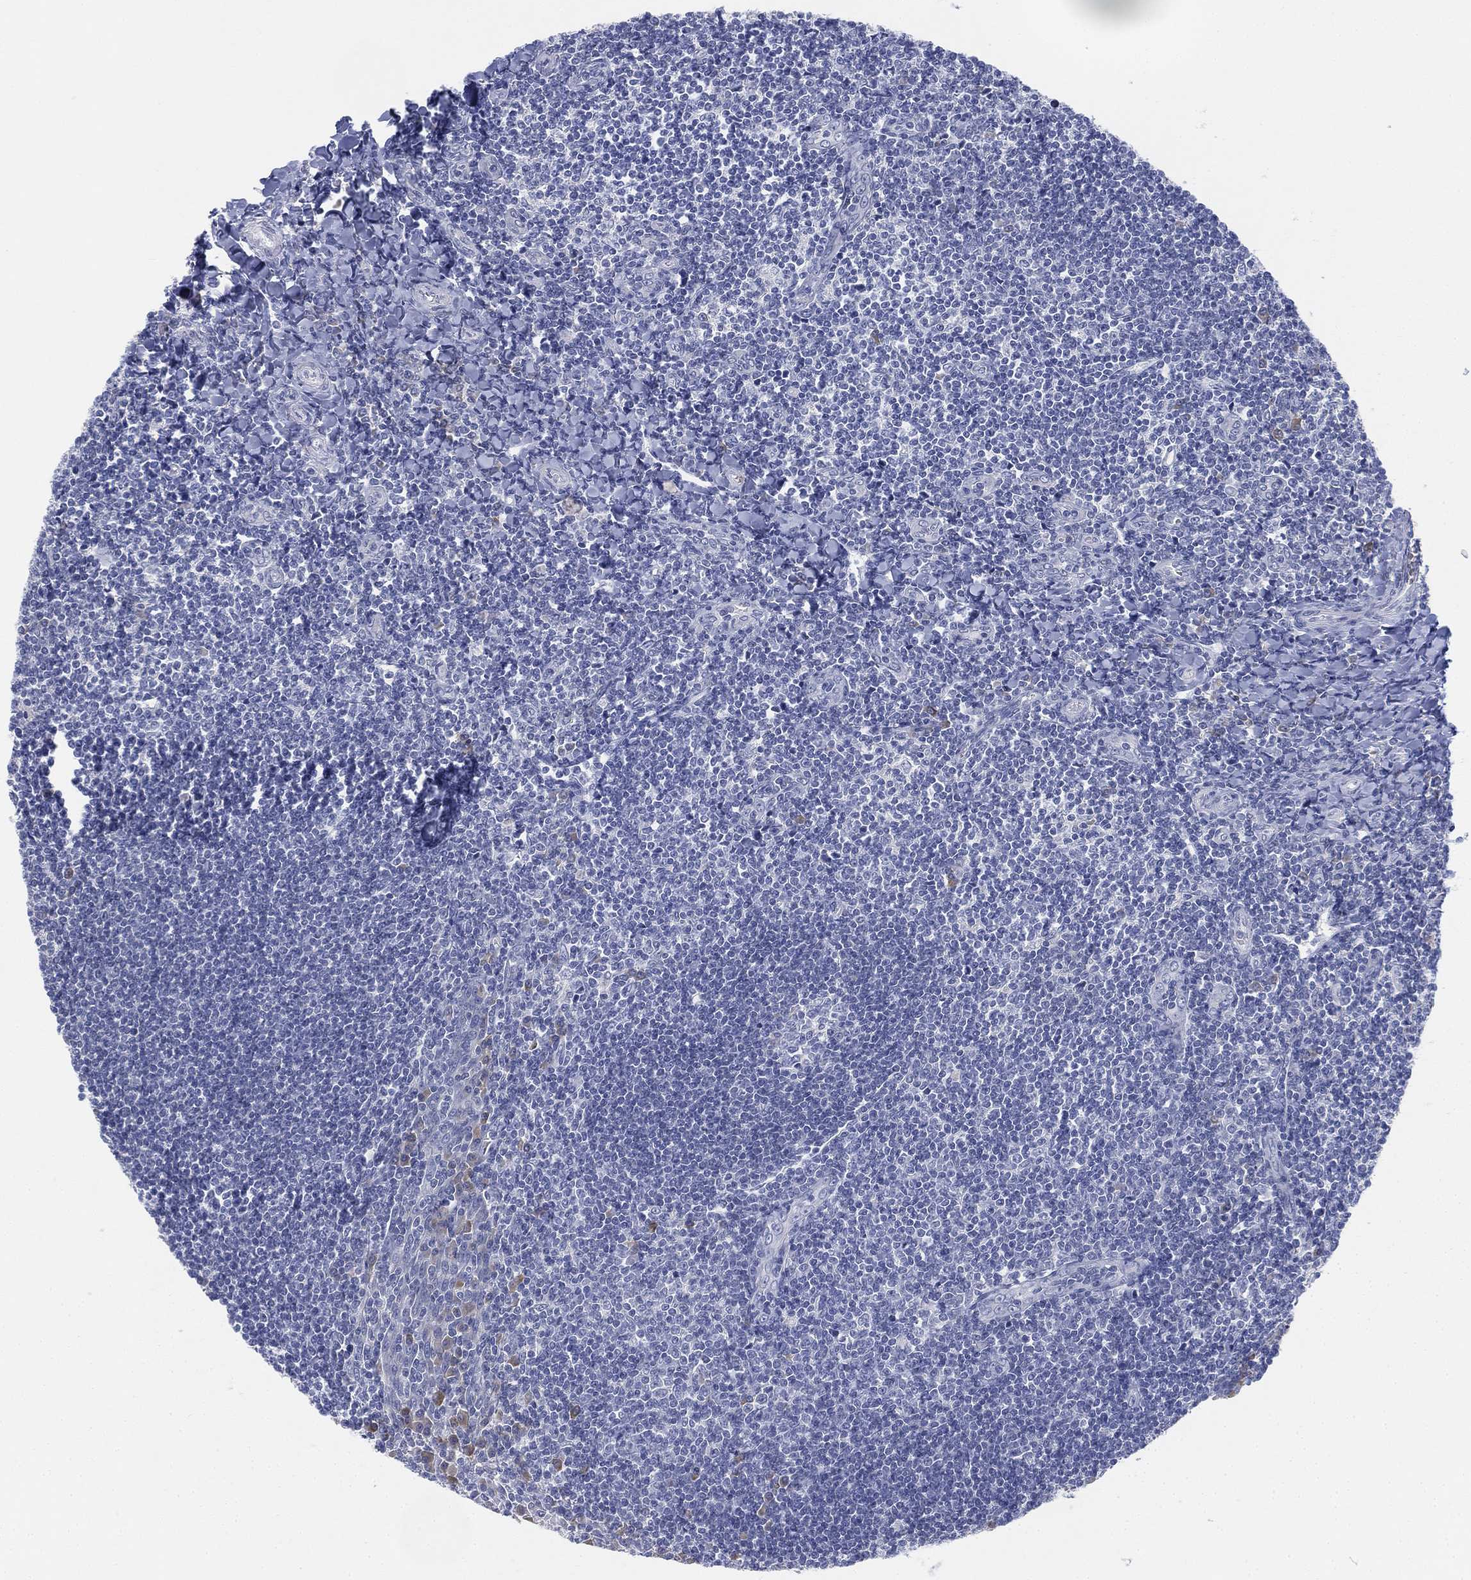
{"staining": {"intensity": "negative", "quantity": "none", "location": "none"}, "tissue": "tonsil", "cell_type": "Germinal center cells", "image_type": "normal", "snomed": [{"axis": "morphology", "description": "Normal tissue, NOS"}, {"axis": "topography", "description": "Tonsil"}], "caption": "Protein analysis of normal tonsil shows no significant expression in germinal center cells.", "gene": "GCNA", "patient": {"sex": "female", "age": 12}}